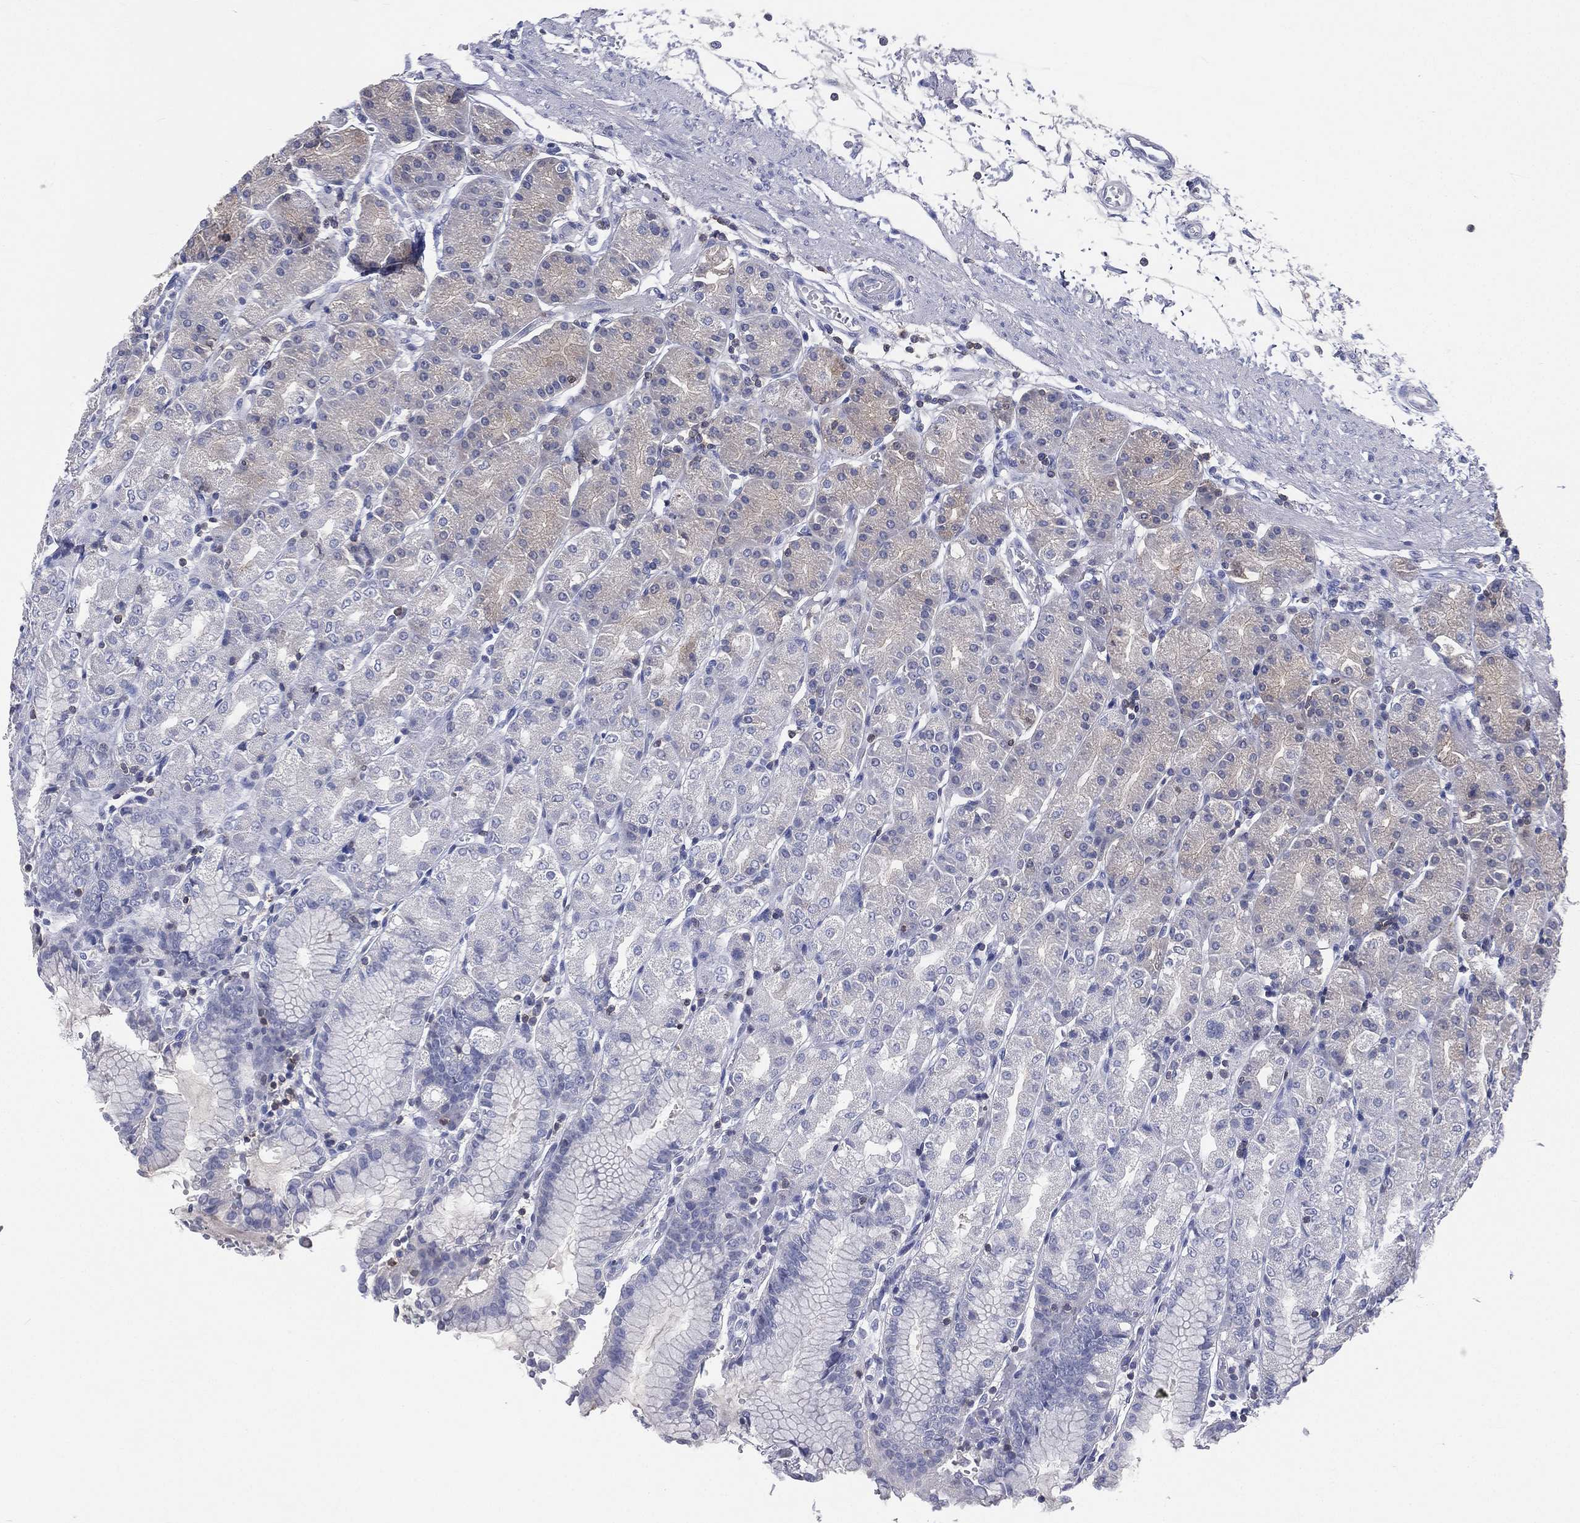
{"staining": {"intensity": "negative", "quantity": "none", "location": "none"}, "tissue": "stomach", "cell_type": "Glandular cells", "image_type": "normal", "snomed": [{"axis": "morphology", "description": "Normal tissue, NOS"}, {"axis": "morphology", "description": "Adenocarcinoma, NOS"}, {"axis": "topography", "description": "Stomach"}], "caption": "Human stomach stained for a protein using immunohistochemistry (IHC) shows no expression in glandular cells.", "gene": "CD3D", "patient": {"sex": "female", "age": 81}}